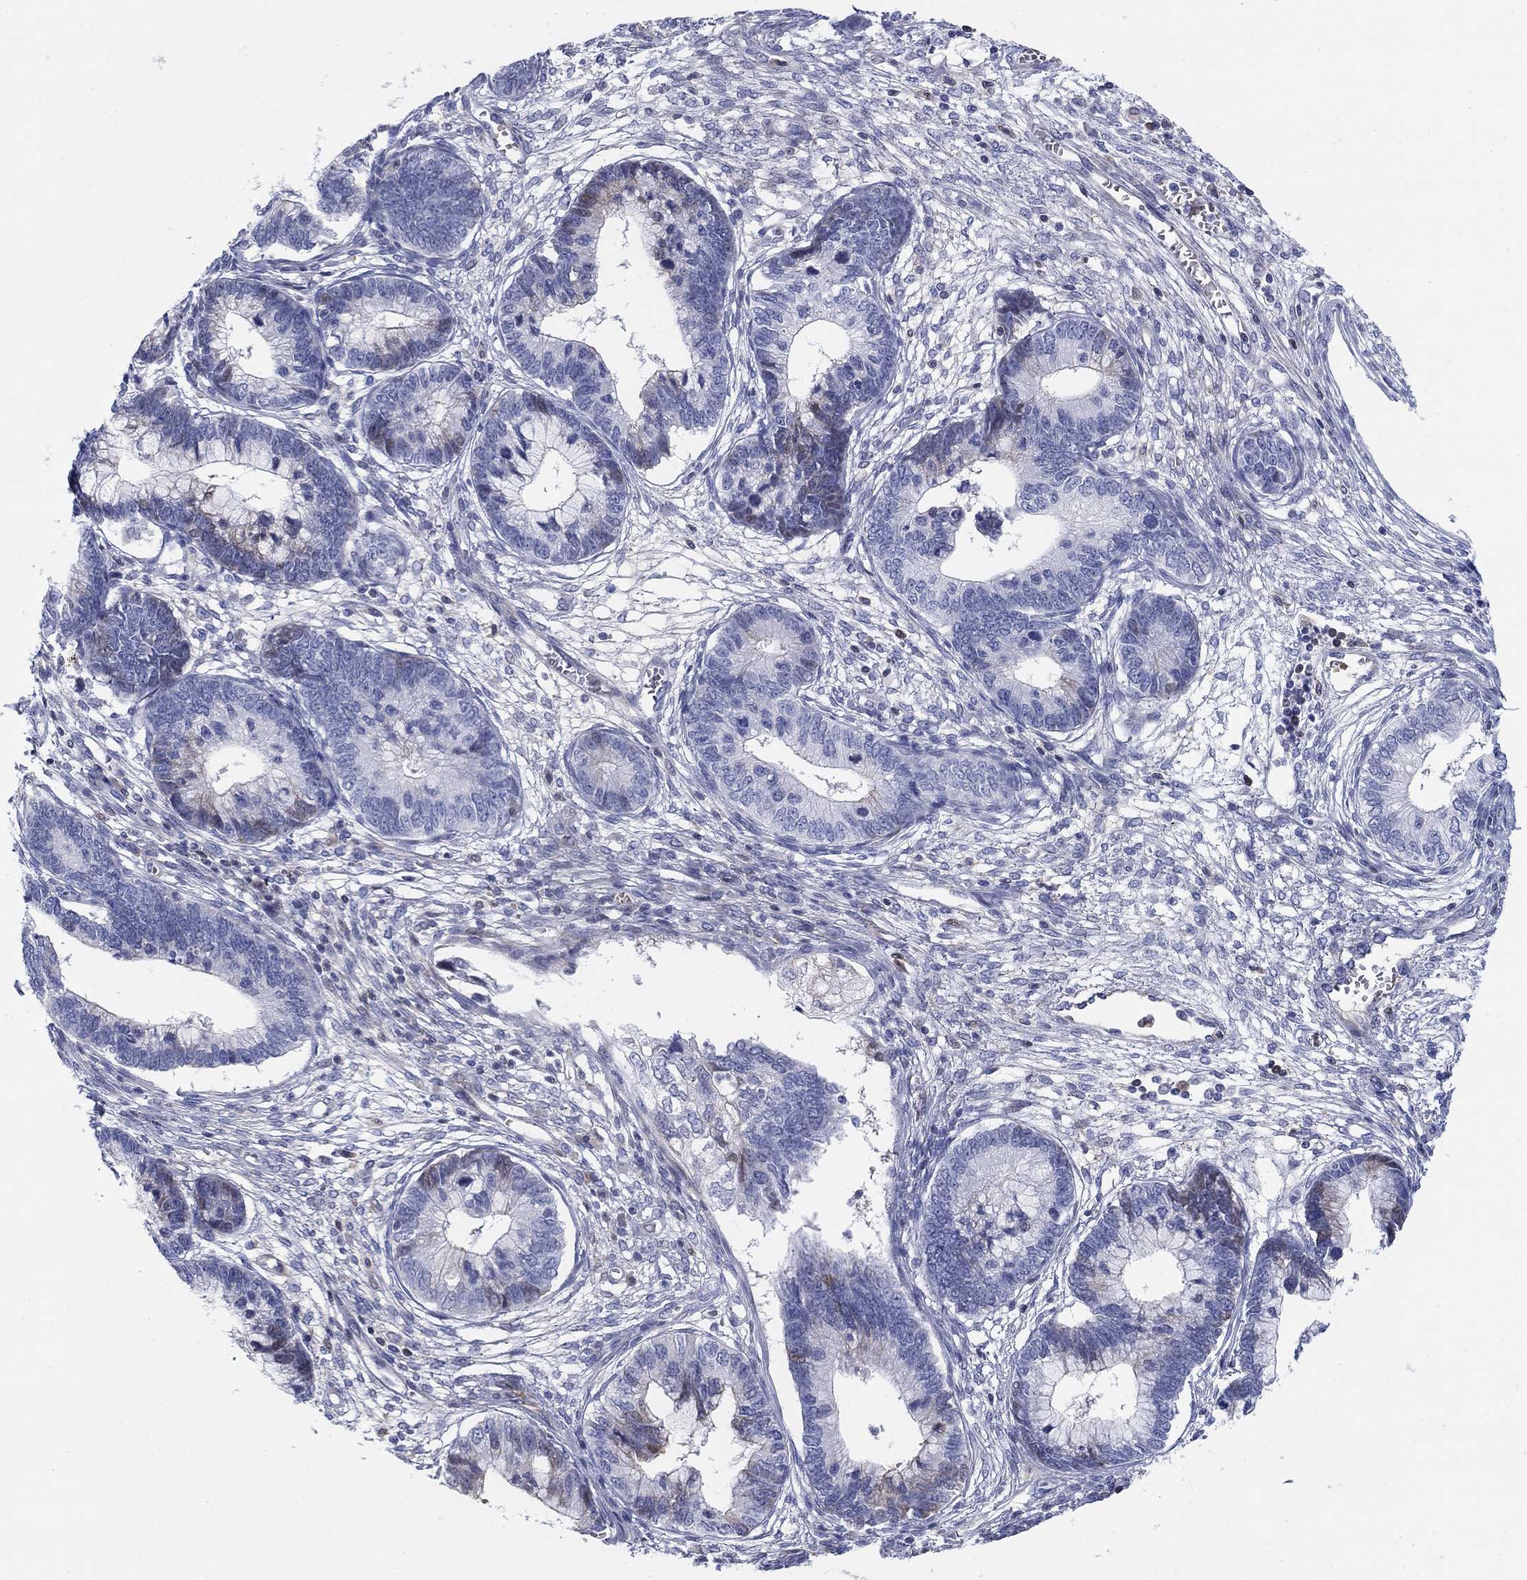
{"staining": {"intensity": "weak", "quantity": "<25%", "location": "cytoplasmic/membranous,nuclear"}, "tissue": "cervical cancer", "cell_type": "Tumor cells", "image_type": "cancer", "snomed": [{"axis": "morphology", "description": "Adenocarcinoma, NOS"}, {"axis": "topography", "description": "Cervix"}], "caption": "Tumor cells are negative for brown protein staining in cervical cancer (adenocarcinoma).", "gene": "HEATR4", "patient": {"sex": "female", "age": 44}}